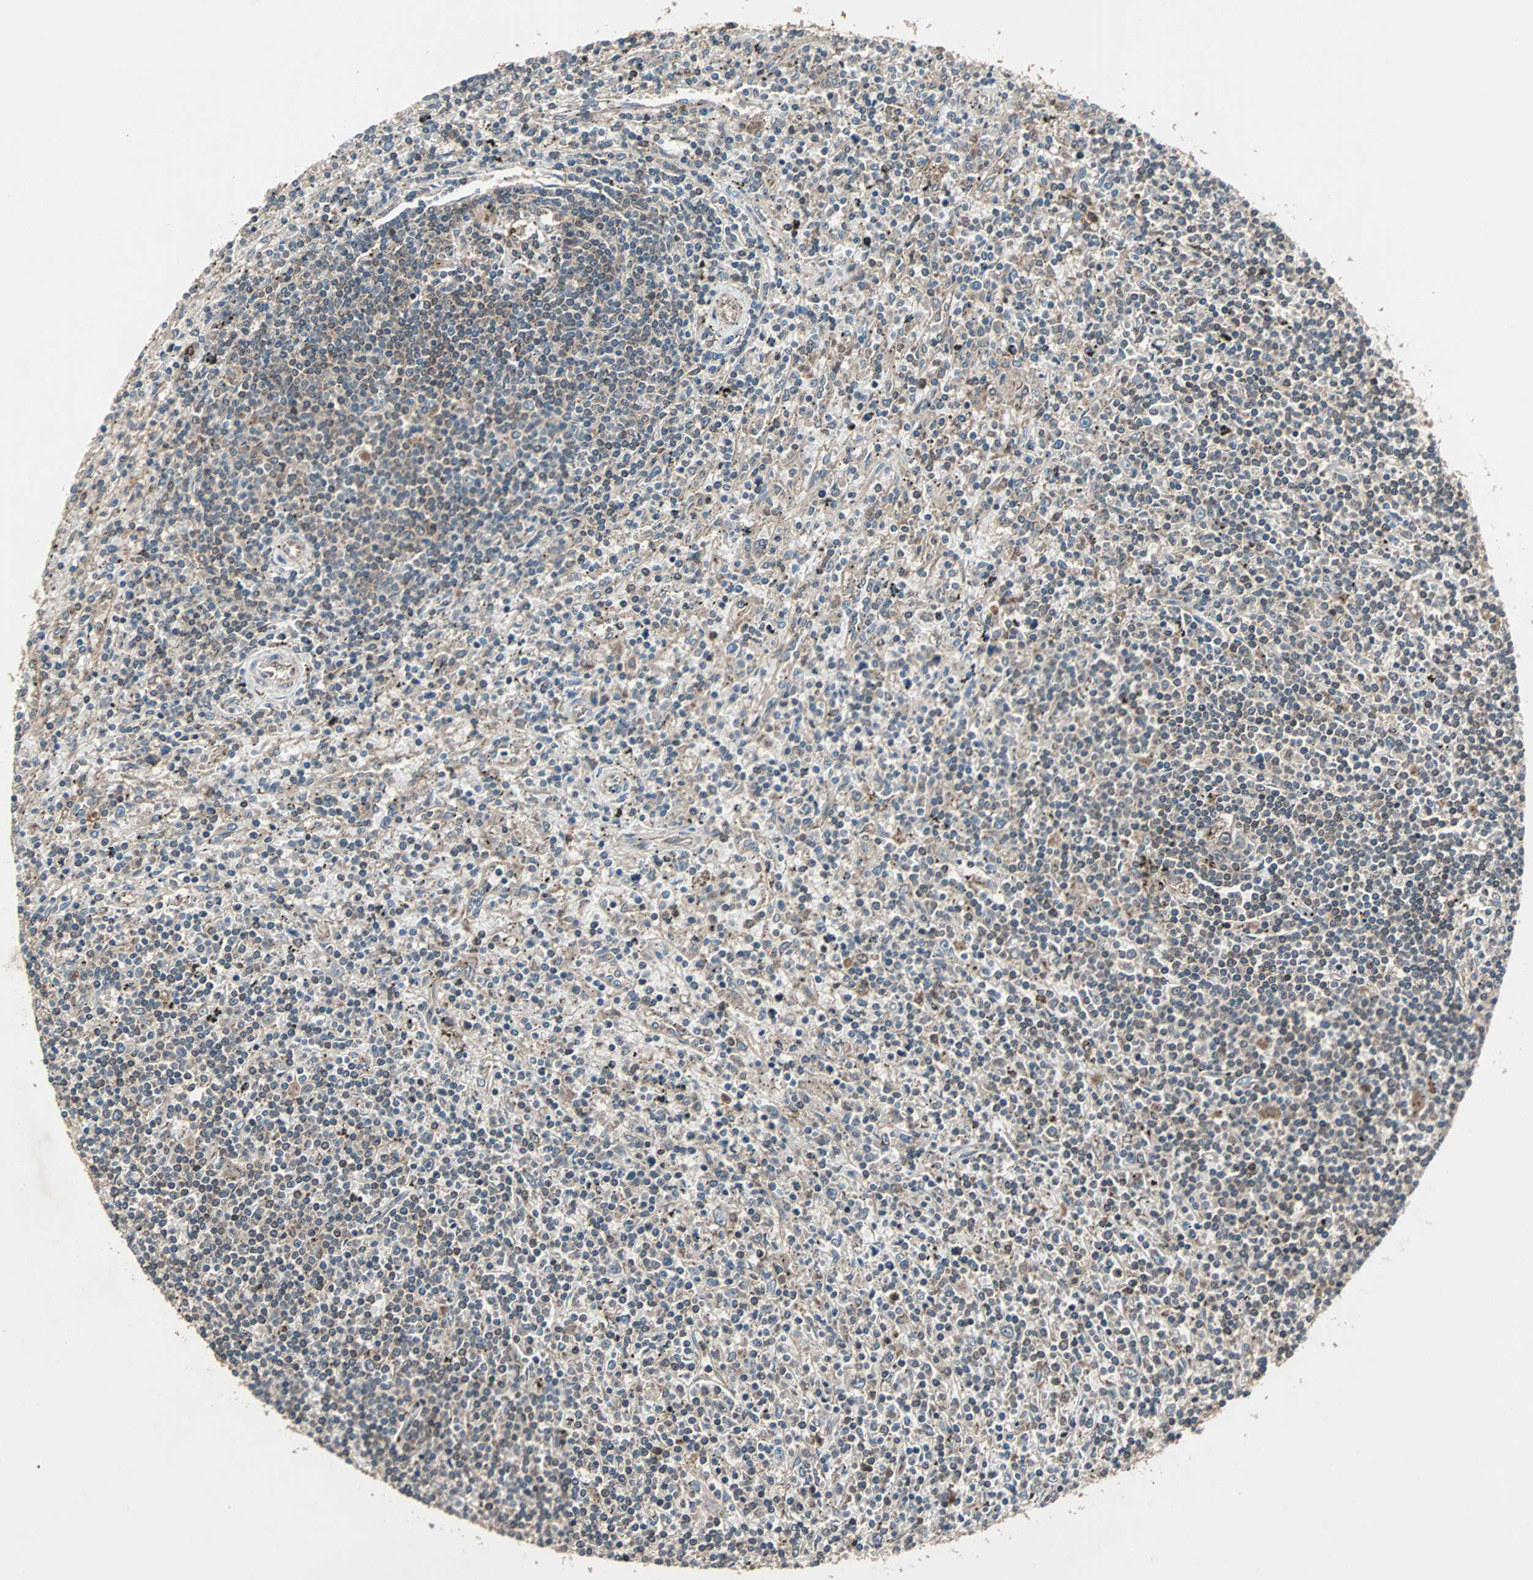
{"staining": {"intensity": "weak", "quantity": "<25%", "location": "cytoplasmic/membranous"}, "tissue": "lymphoma", "cell_type": "Tumor cells", "image_type": "cancer", "snomed": [{"axis": "morphology", "description": "Malignant lymphoma, non-Hodgkin's type, Low grade"}, {"axis": "topography", "description": "Spleen"}], "caption": "DAB immunohistochemical staining of lymphoma reveals no significant expression in tumor cells.", "gene": "RAB7A", "patient": {"sex": "male", "age": 76}}